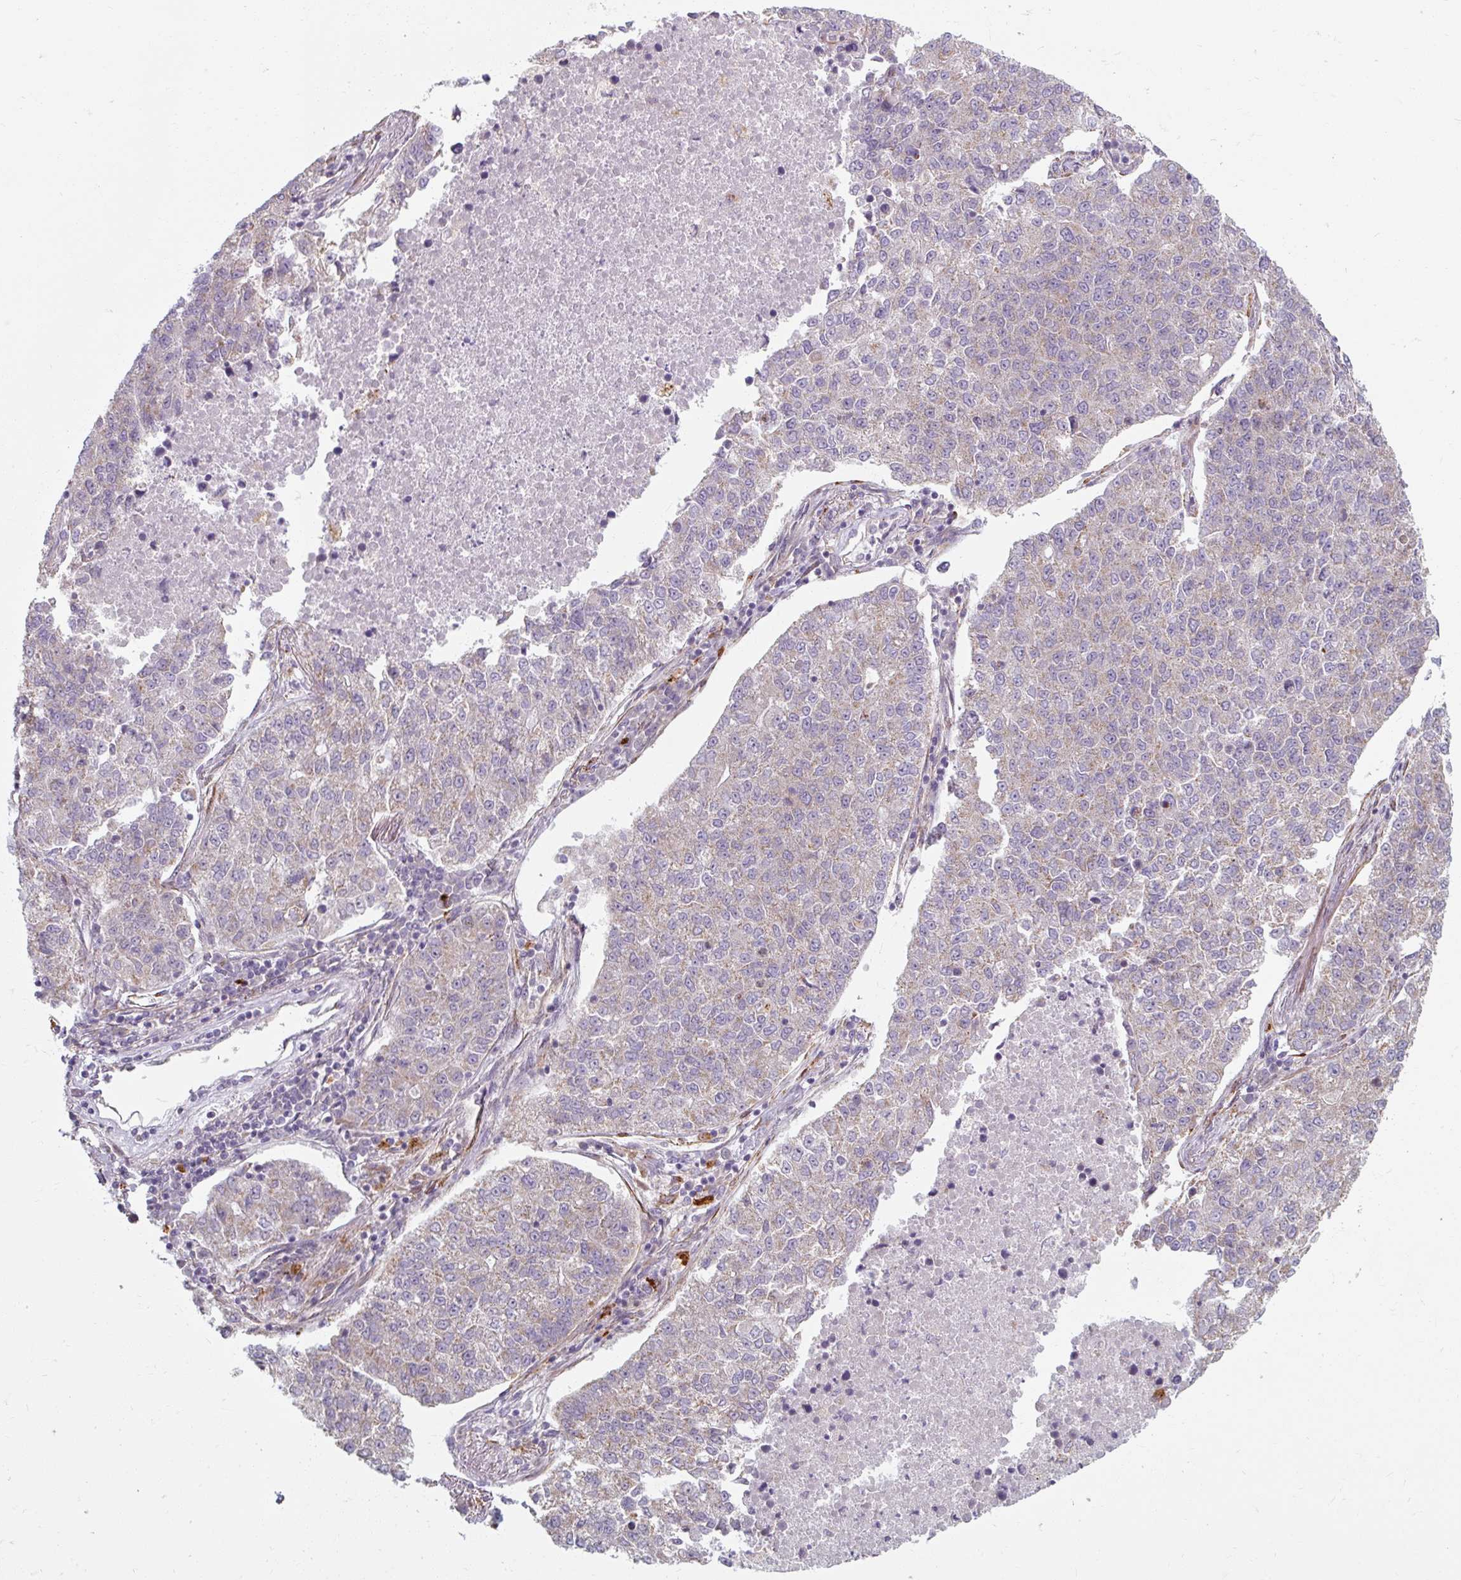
{"staining": {"intensity": "negative", "quantity": "none", "location": "none"}, "tissue": "lung cancer", "cell_type": "Tumor cells", "image_type": "cancer", "snomed": [{"axis": "morphology", "description": "Adenocarcinoma, NOS"}, {"axis": "topography", "description": "Lung"}], "caption": "Immunohistochemical staining of human lung cancer displays no significant expression in tumor cells.", "gene": "MRPS5", "patient": {"sex": "male", "age": 49}}